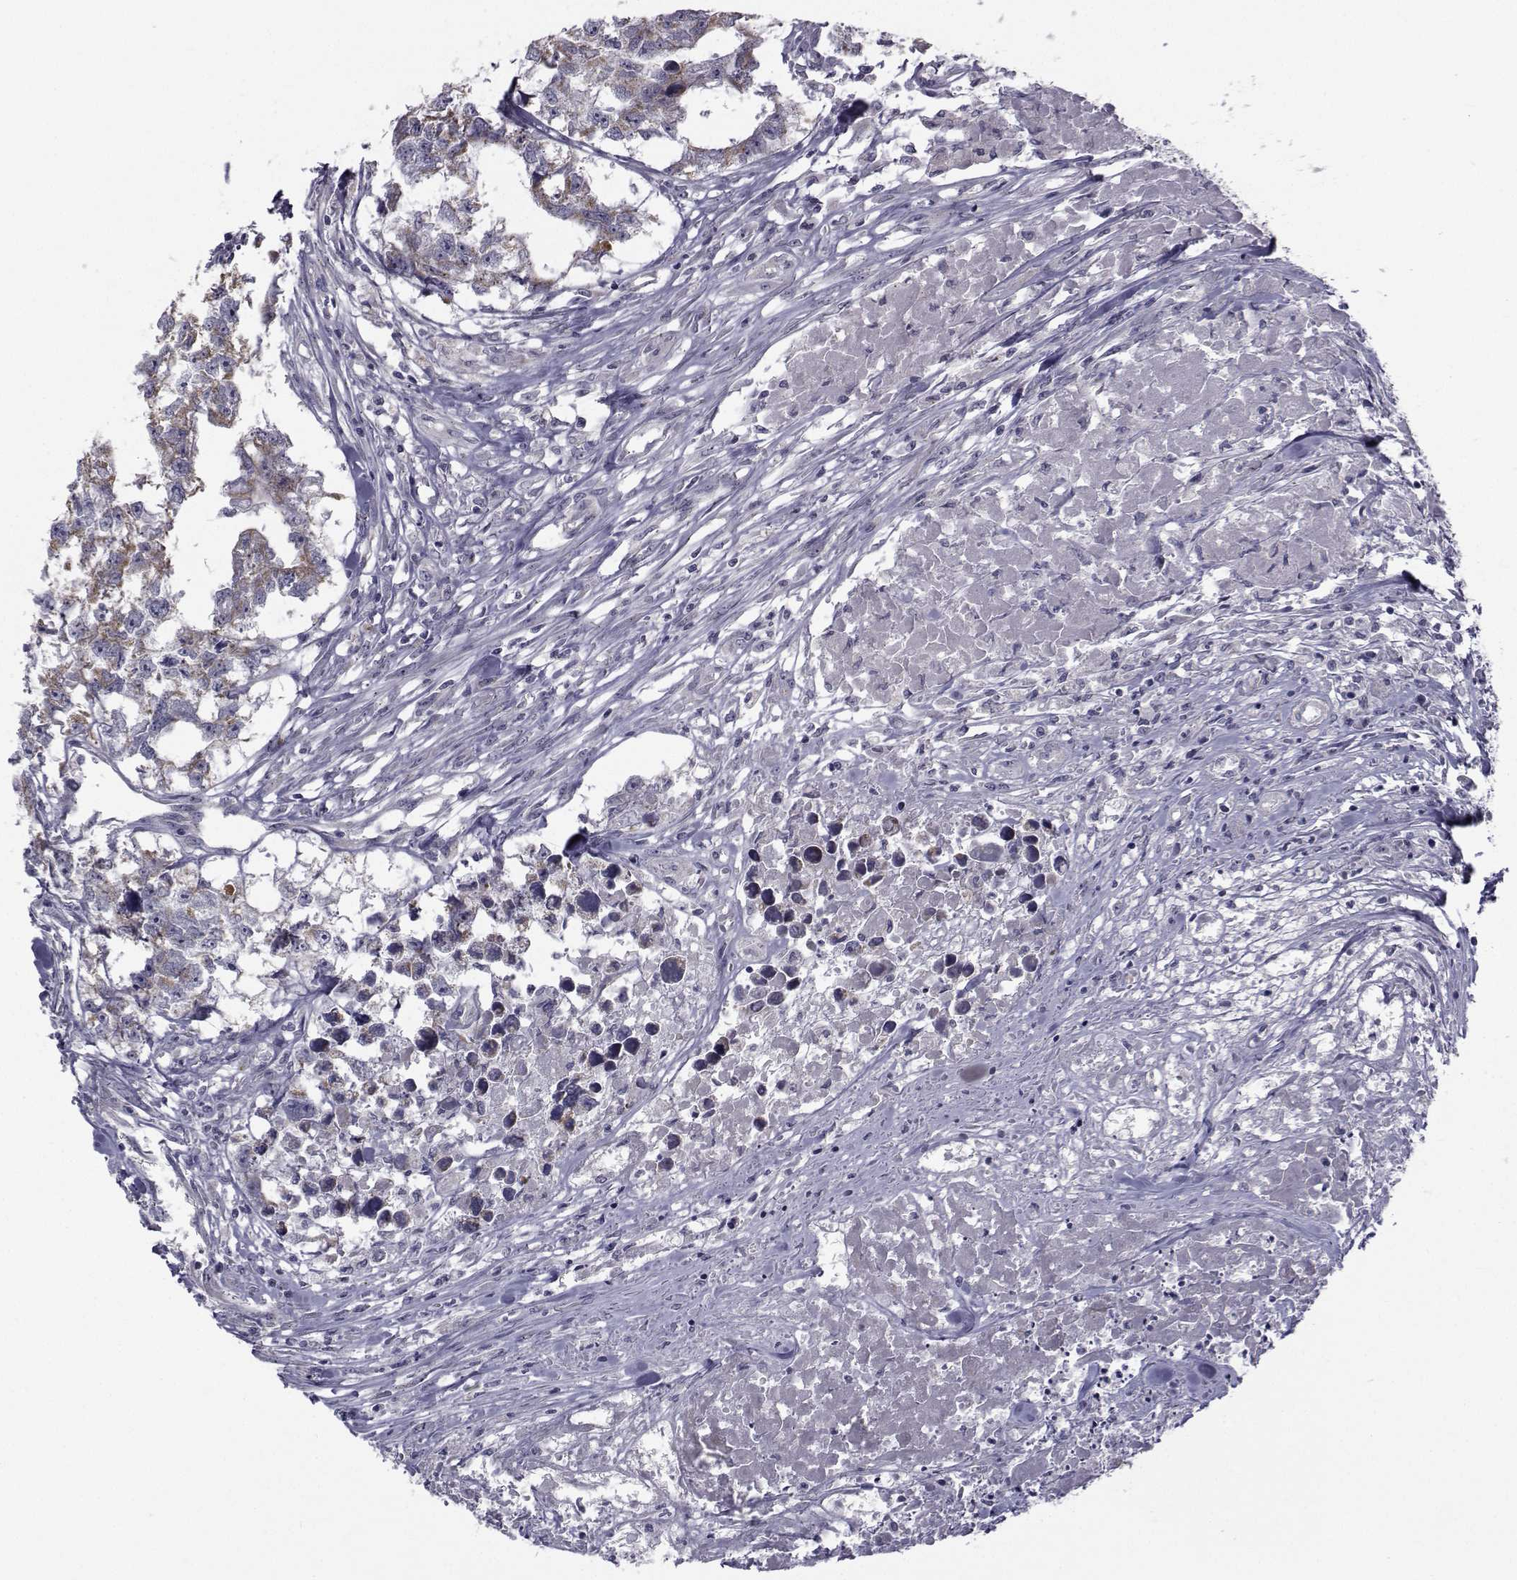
{"staining": {"intensity": "weak", "quantity": "25%-75%", "location": "cytoplasmic/membranous"}, "tissue": "testis cancer", "cell_type": "Tumor cells", "image_type": "cancer", "snomed": [{"axis": "morphology", "description": "Carcinoma, Embryonal, NOS"}, {"axis": "morphology", "description": "Teratoma, malignant, NOS"}, {"axis": "topography", "description": "Testis"}], "caption": "Approximately 25%-75% of tumor cells in testis teratoma (malignant) reveal weak cytoplasmic/membranous protein staining as visualized by brown immunohistochemical staining.", "gene": "ANGPT1", "patient": {"sex": "male", "age": 44}}